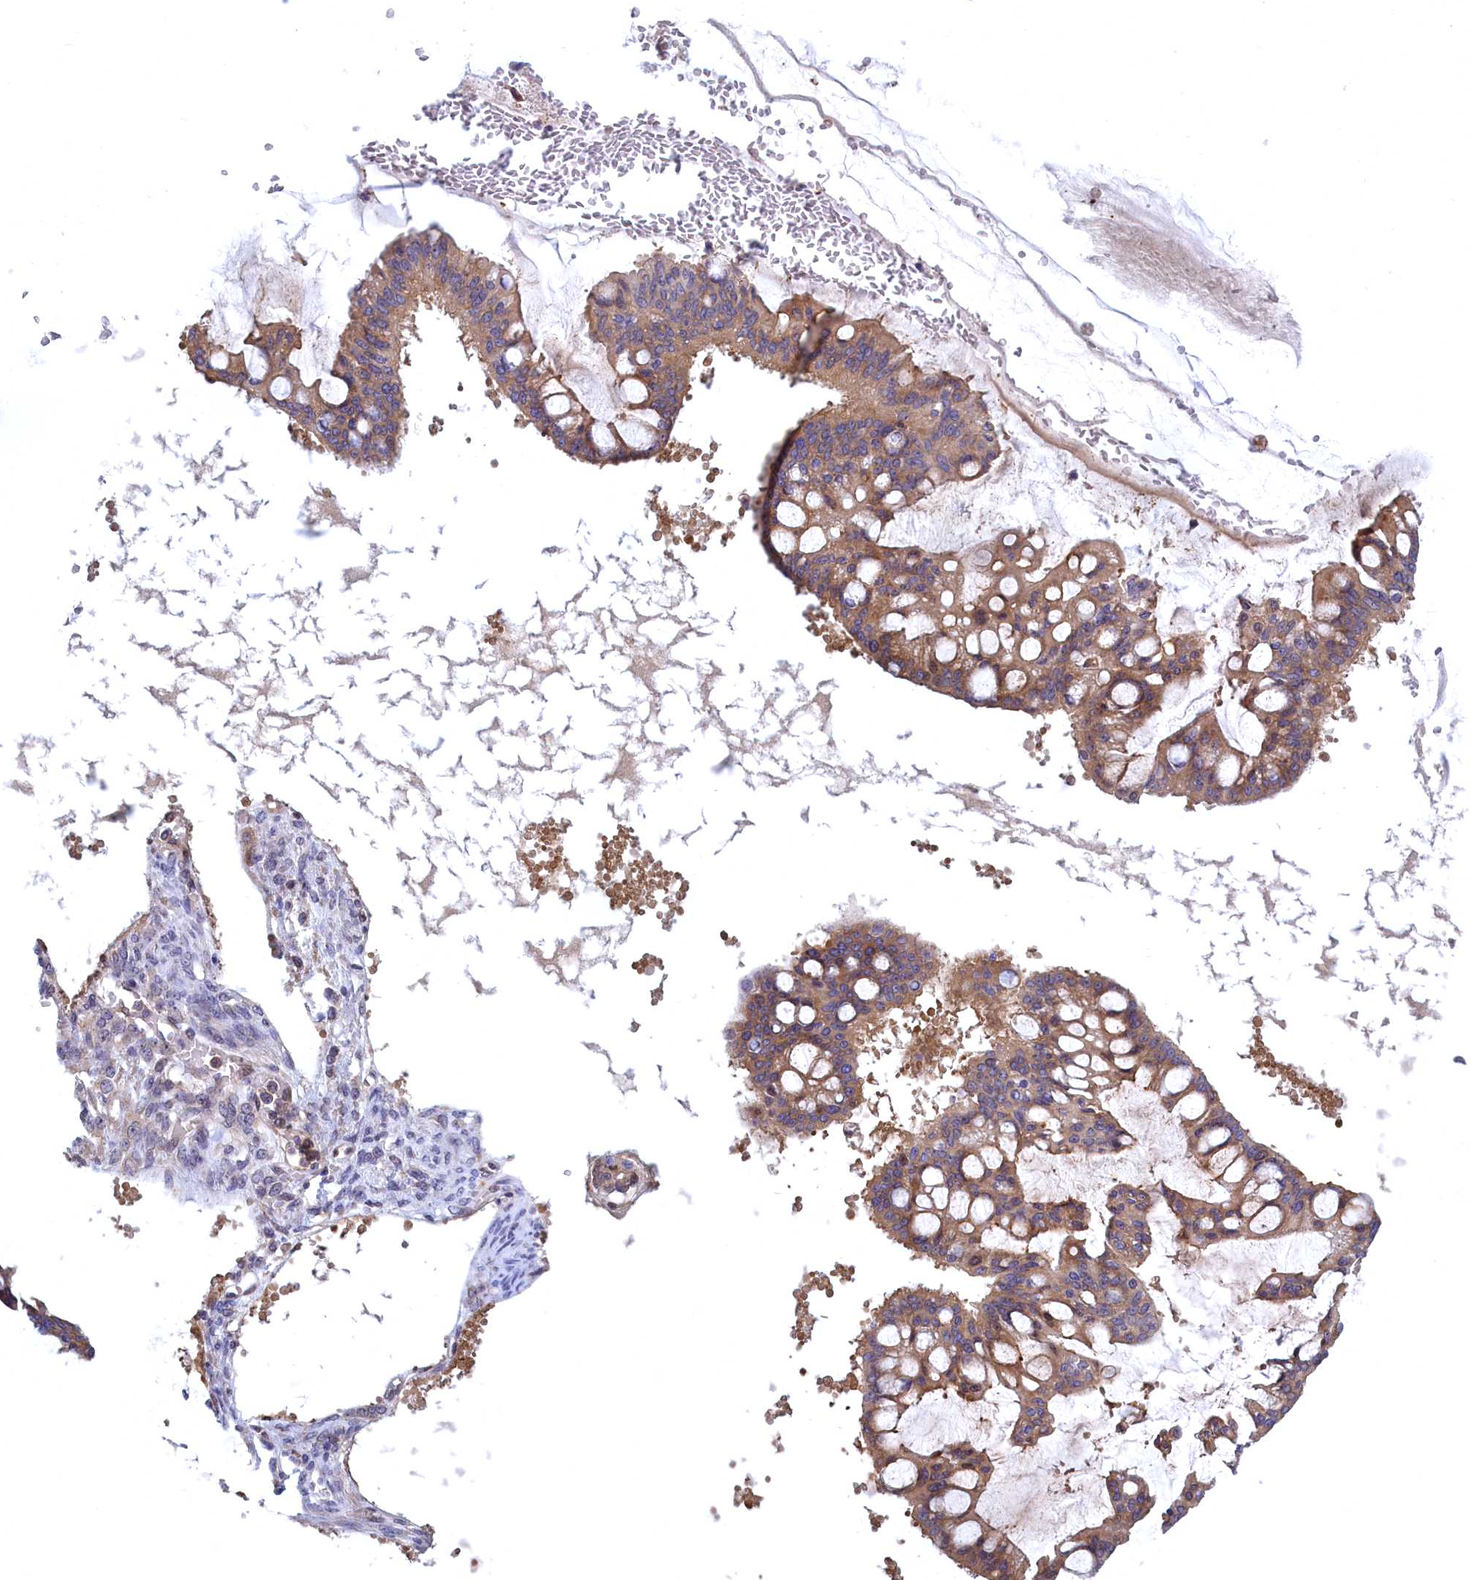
{"staining": {"intensity": "moderate", "quantity": ">75%", "location": "cytoplasmic/membranous"}, "tissue": "ovarian cancer", "cell_type": "Tumor cells", "image_type": "cancer", "snomed": [{"axis": "morphology", "description": "Cystadenocarcinoma, mucinous, NOS"}, {"axis": "topography", "description": "Ovary"}], "caption": "Immunohistochemistry (IHC) (DAB (3,3'-diaminobenzidine)) staining of ovarian cancer displays moderate cytoplasmic/membranous protein positivity in about >75% of tumor cells.", "gene": "NAA10", "patient": {"sex": "female", "age": 73}}